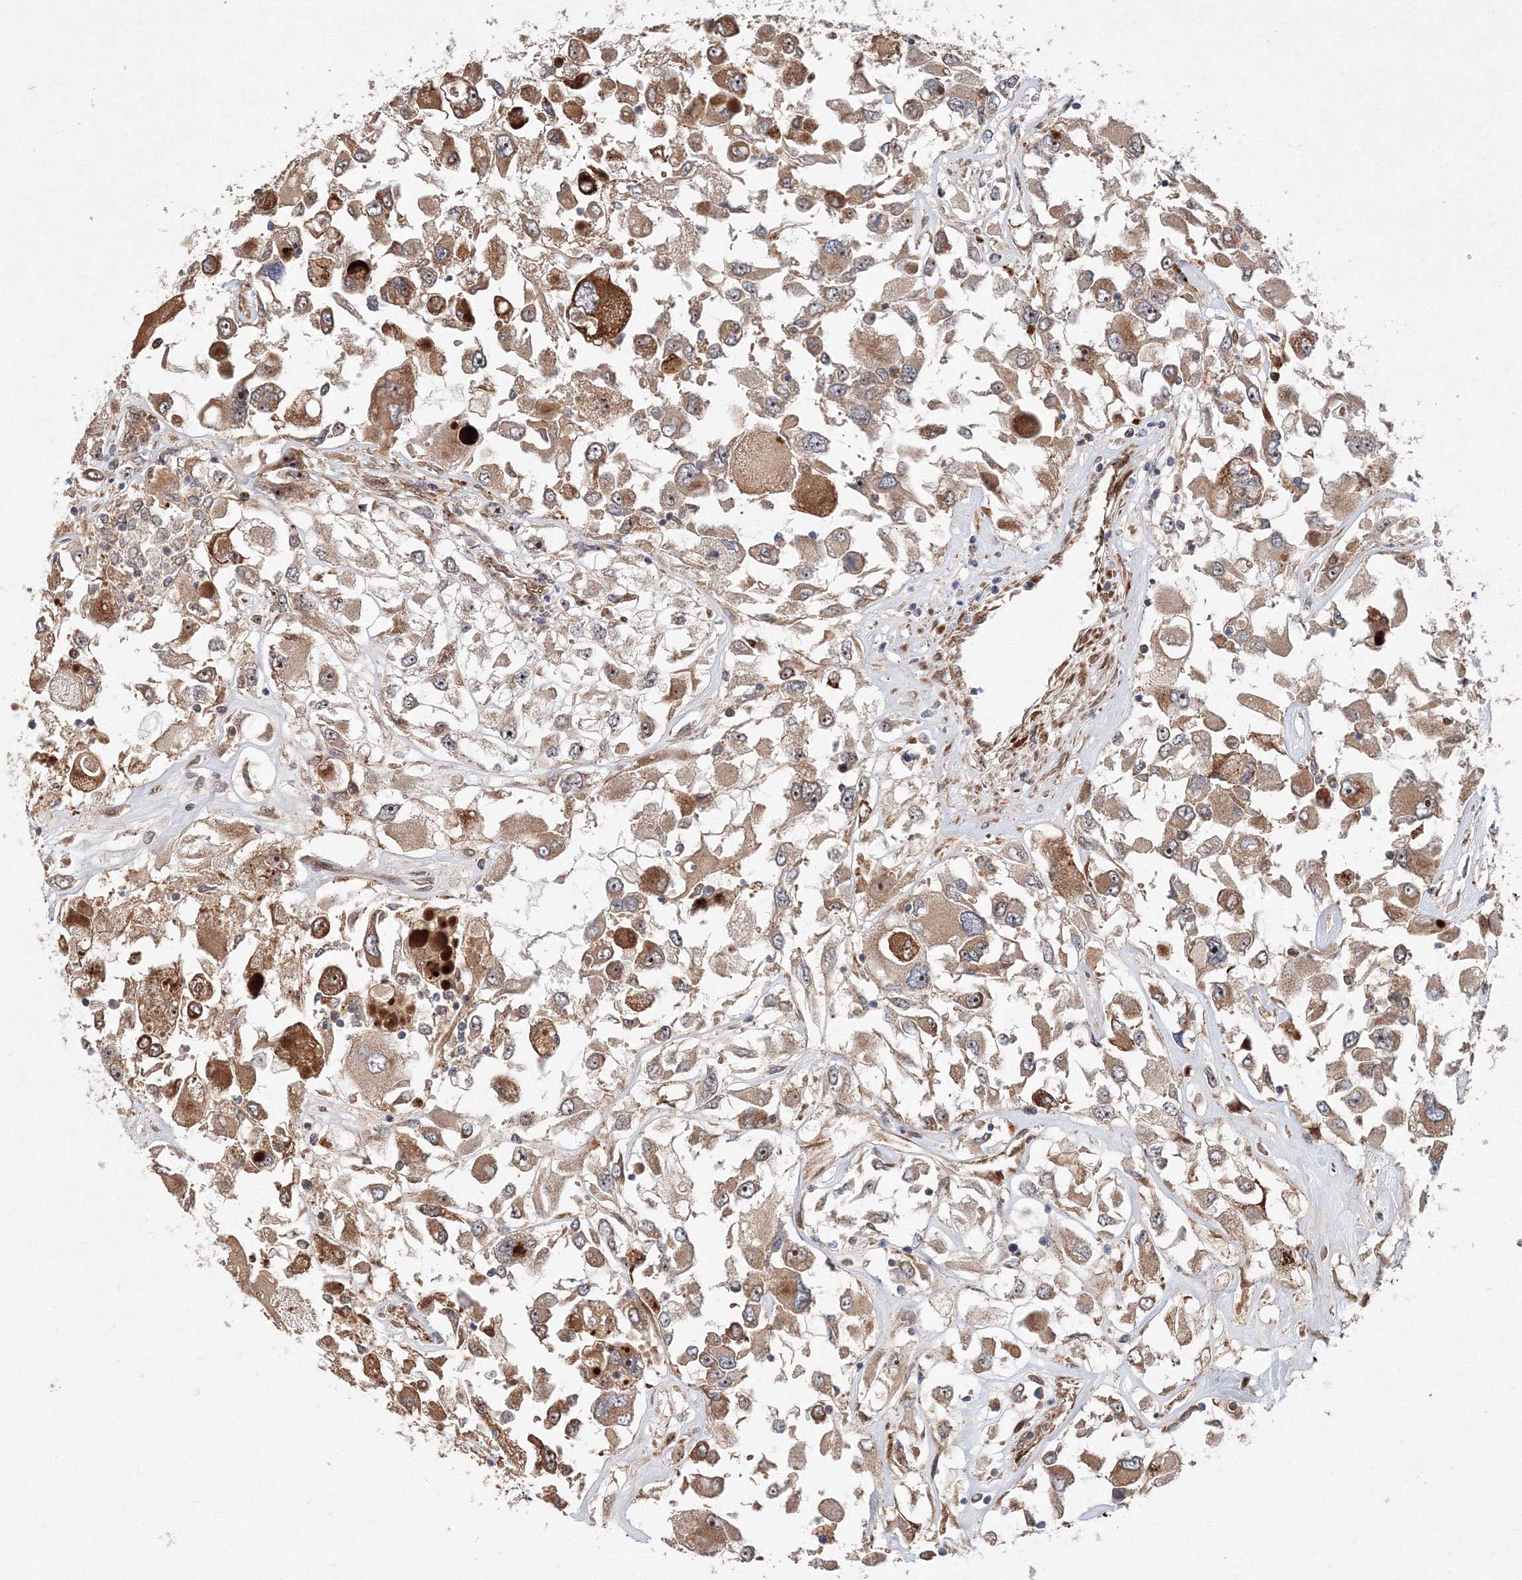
{"staining": {"intensity": "moderate", "quantity": ">75%", "location": "cytoplasmic/membranous"}, "tissue": "renal cancer", "cell_type": "Tumor cells", "image_type": "cancer", "snomed": [{"axis": "morphology", "description": "Adenocarcinoma, NOS"}, {"axis": "topography", "description": "Kidney"}], "caption": "Renal cancer (adenocarcinoma) stained for a protein exhibits moderate cytoplasmic/membranous positivity in tumor cells.", "gene": "ANKAR", "patient": {"sex": "female", "age": 52}}